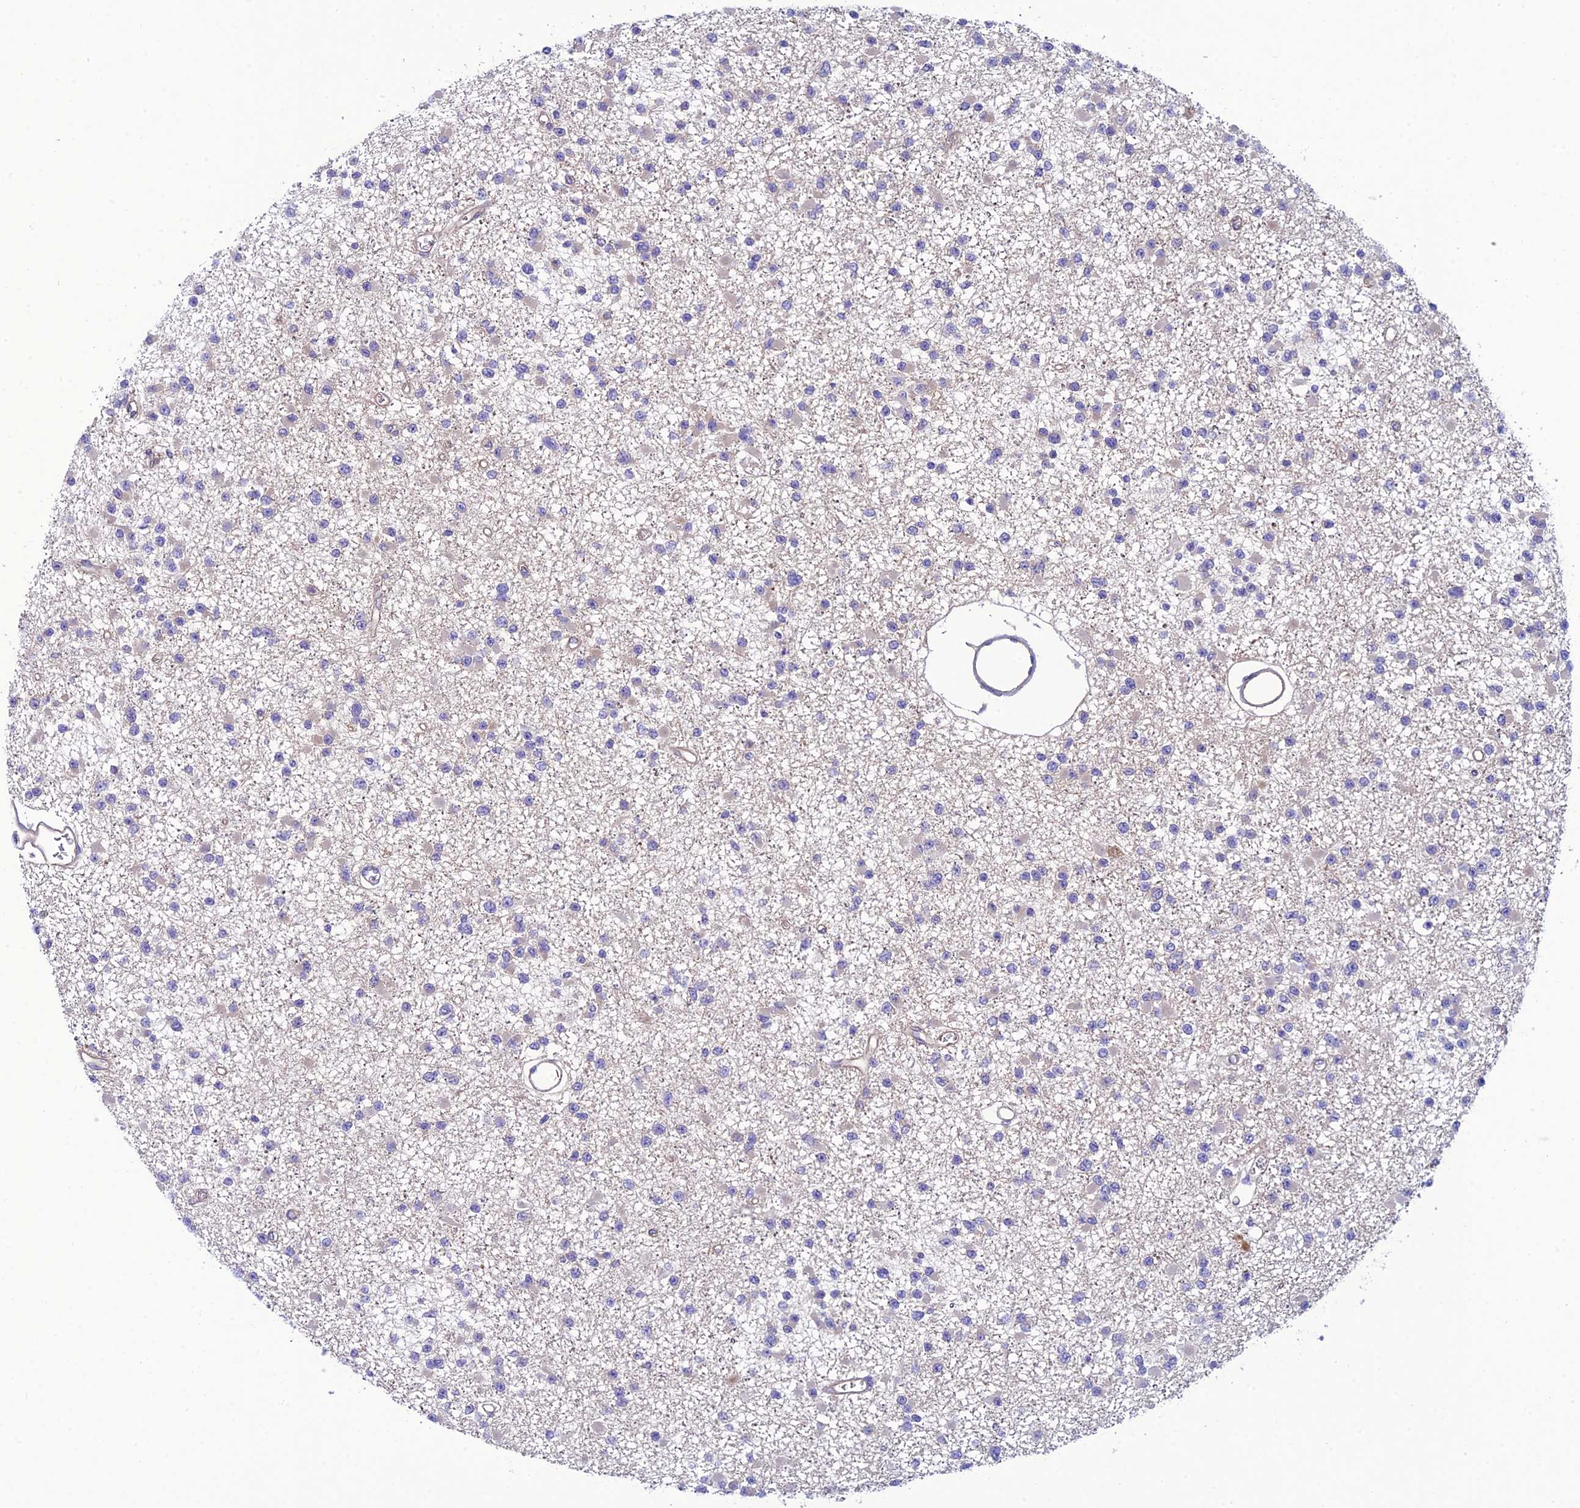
{"staining": {"intensity": "negative", "quantity": "none", "location": "none"}, "tissue": "glioma", "cell_type": "Tumor cells", "image_type": "cancer", "snomed": [{"axis": "morphology", "description": "Glioma, malignant, Low grade"}, {"axis": "topography", "description": "Brain"}], "caption": "DAB (3,3'-diaminobenzidine) immunohistochemical staining of malignant glioma (low-grade) shows no significant expression in tumor cells. The staining is performed using DAB (3,3'-diaminobenzidine) brown chromogen with nuclei counter-stained in using hematoxylin.", "gene": "PPFIA3", "patient": {"sex": "female", "age": 22}}